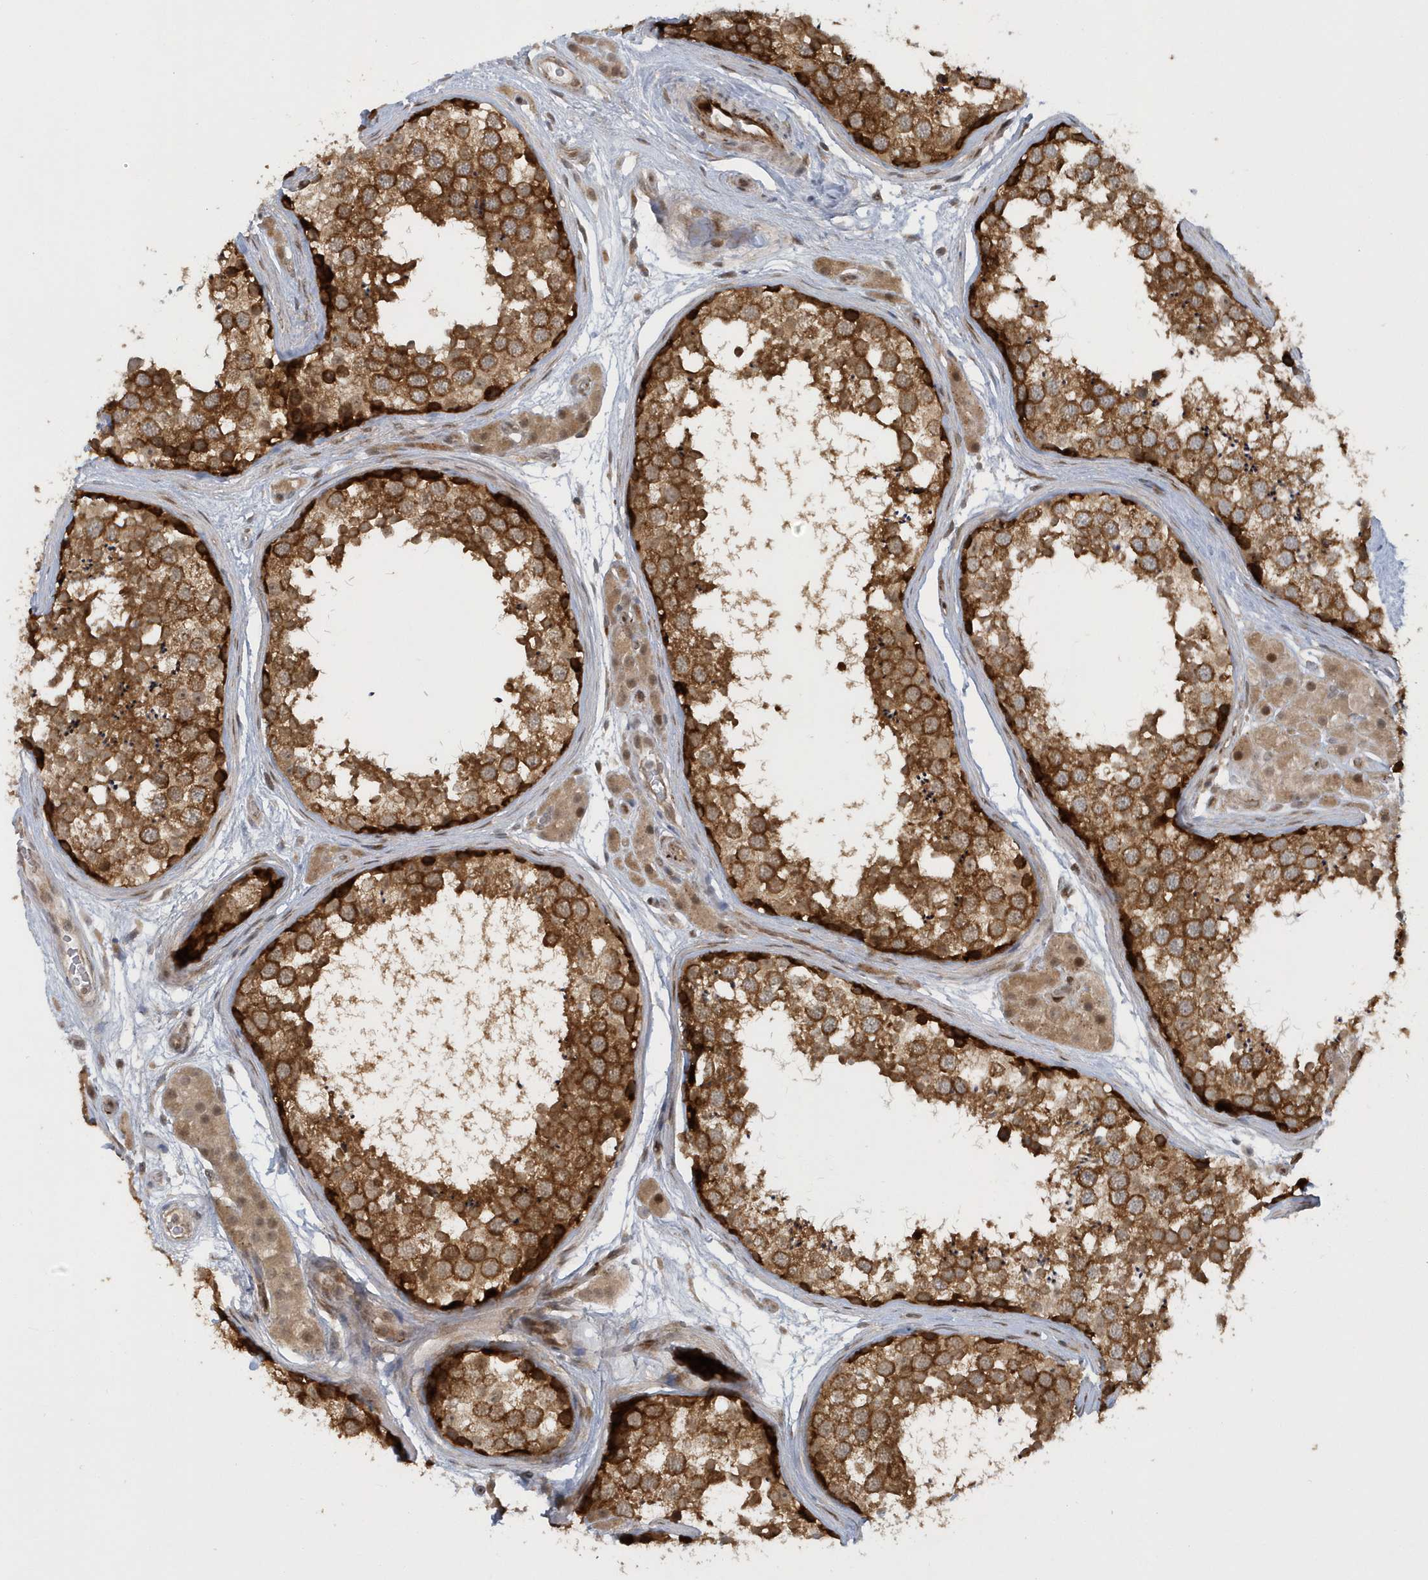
{"staining": {"intensity": "strong", "quantity": ">75%", "location": "cytoplasmic/membranous"}, "tissue": "testis", "cell_type": "Cells in seminiferous ducts", "image_type": "normal", "snomed": [{"axis": "morphology", "description": "Normal tissue, NOS"}, {"axis": "topography", "description": "Testis"}], "caption": "The micrograph shows a brown stain indicating the presence of a protein in the cytoplasmic/membranous of cells in seminiferous ducts in testis.", "gene": "ATG4A", "patient": {"sex": "male", "age": 56}}